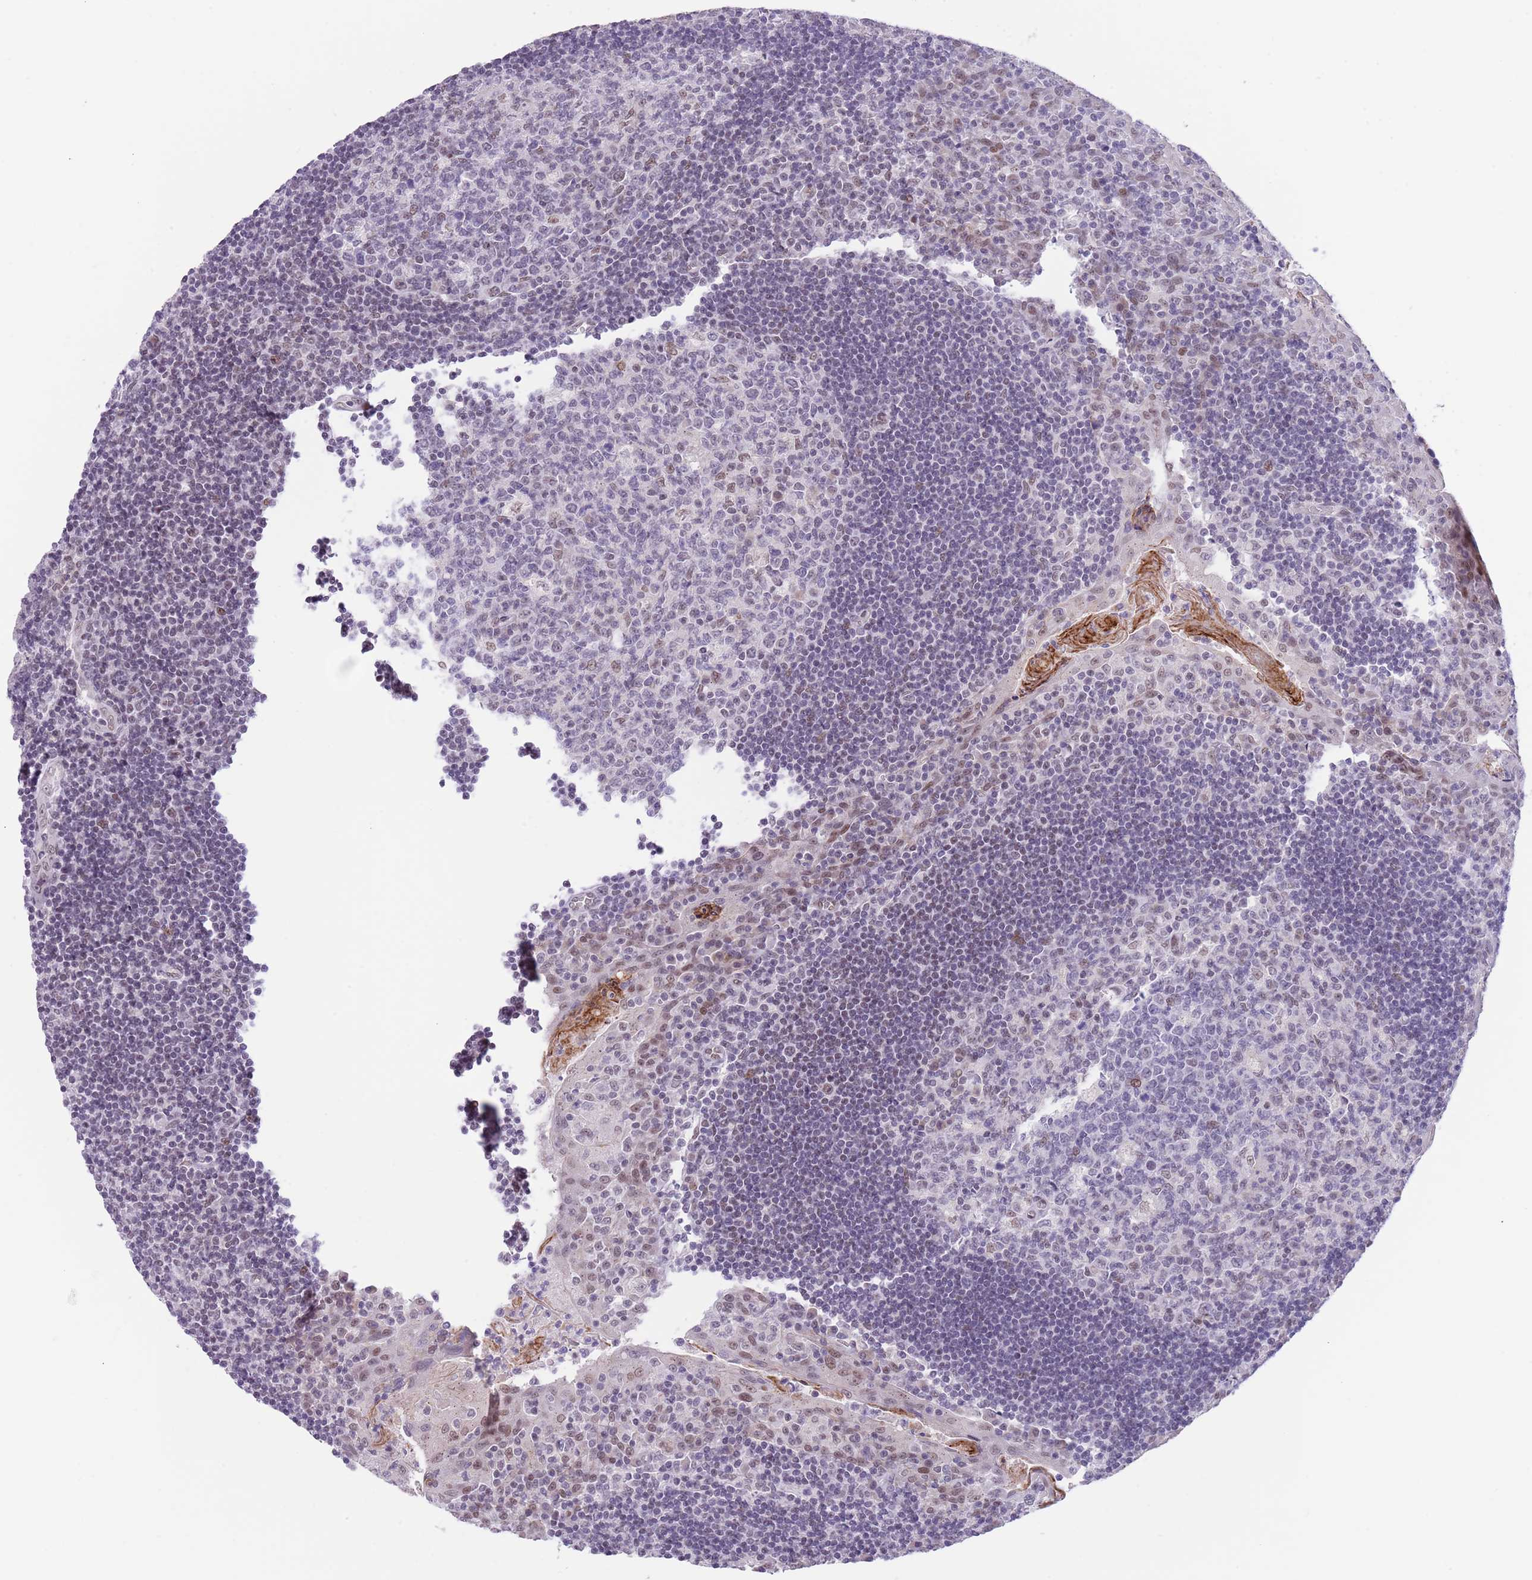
{"staining": {"intensity": "weak", "quantity": "<25%", "location": "nuclear"}, "tissue": "tonsil", "cell_type": "Germinal center cells", "image_type": "normal", "snomed": [{"axis": "morphology", "description": "Normal tissue, NOS"}, {"axis": "topography", "description": "Tonsil"}], "caption": "The image shows no staining of germinal center cells in normal tonsil.", "gene": "RFX1", "patient": {"sex": "male", "age": 17}}